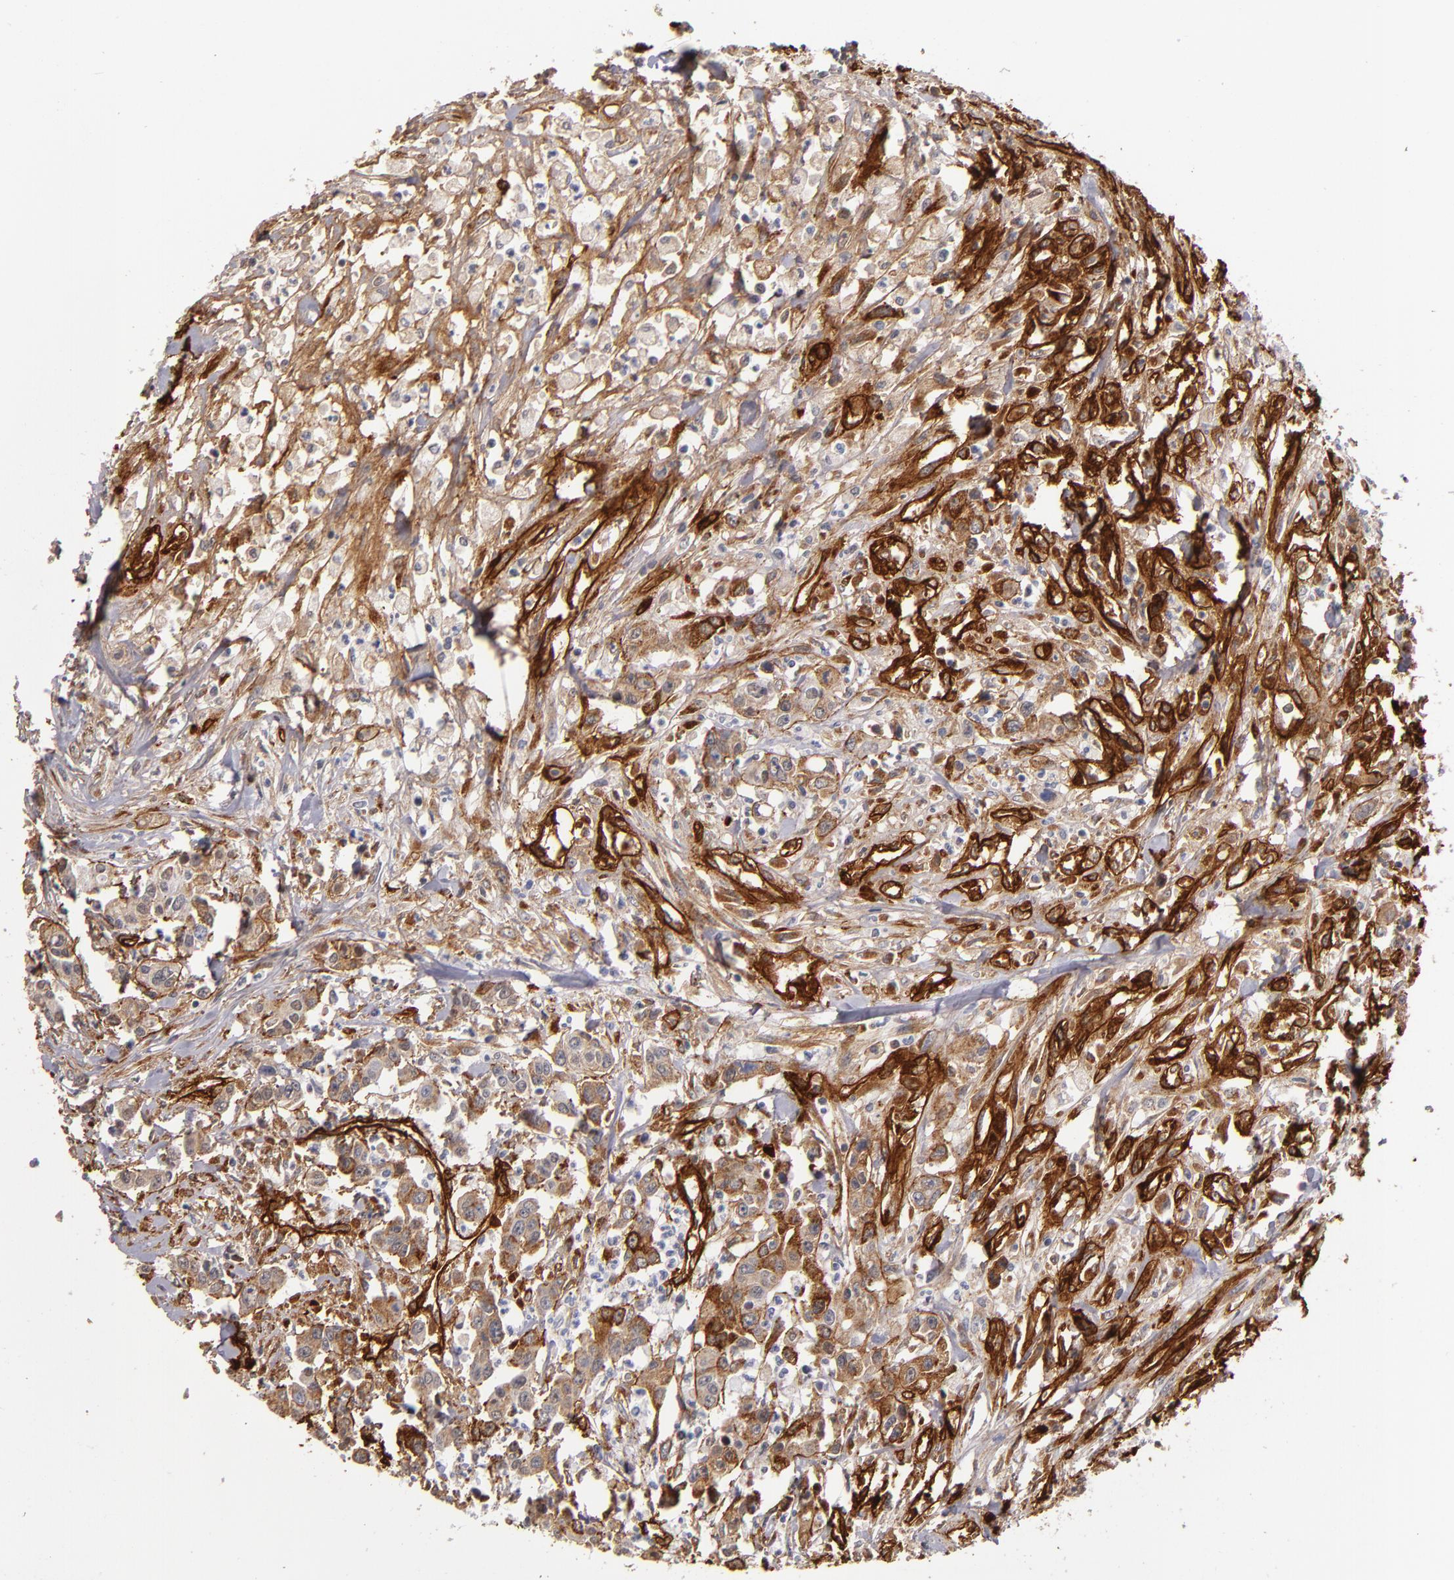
{"staining": {"intensity": "moderate", "quantity": "25%-75%", "location": "cytoplasmic/membranous"}, "tissue": "urothelial cancer", "cell_type": "Tumor cells", "image_type": "cancer", "snomed": [{"axis": "morphology", "description": "Urothelial carcinoma, High grade"}, {"axis": "topography", "description": "Urinary bladder"}], "caption": "Immunohistochemical staining of human urothelial cancer exhibits moderate cytoplasmic/membranous protein positivity in approximately 25%-75% of tumor cells.", "gene": "LAMC1", "patient": {"sex": "male", "age": 86}}